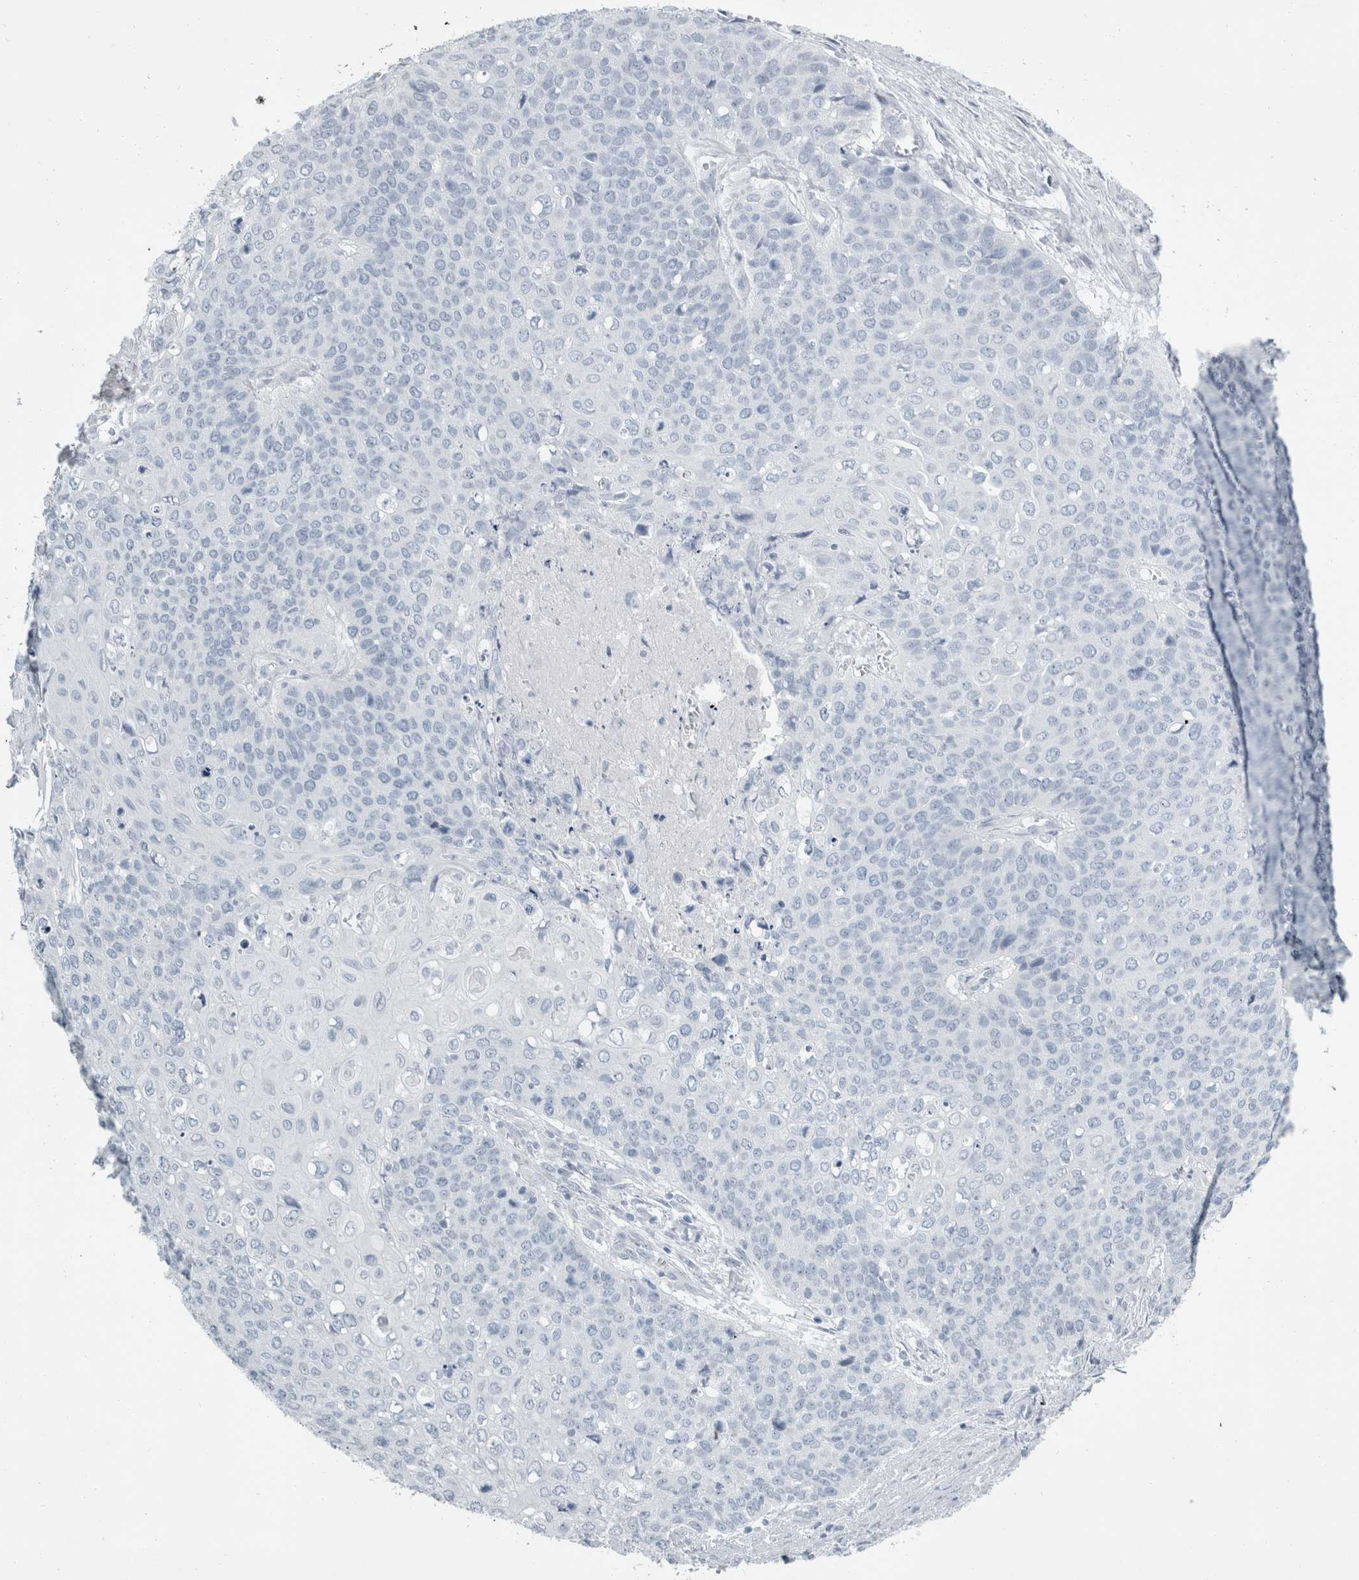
{"staining": {"intensity": "negative", "quantity": "none", "location": "none"}, "tissue": "cervical cancer", "cell_type": "Tumor cells", "image_type": "cancer", "snomed": [{"axis": "morphology", "description": "Squamous cell carcinoma, NOS"}, {"axis": "topography", "description": "Cervix"}], "caption": "High magnification brightfield microscopy of squamous cell carcinoma (cervical) stained with DAB (brown) and counterstained with hematoxylin (blue): tumor cells show no significant staining.", "gene": "FXYD7", "patient": {"sex": "female", "age": 39}}